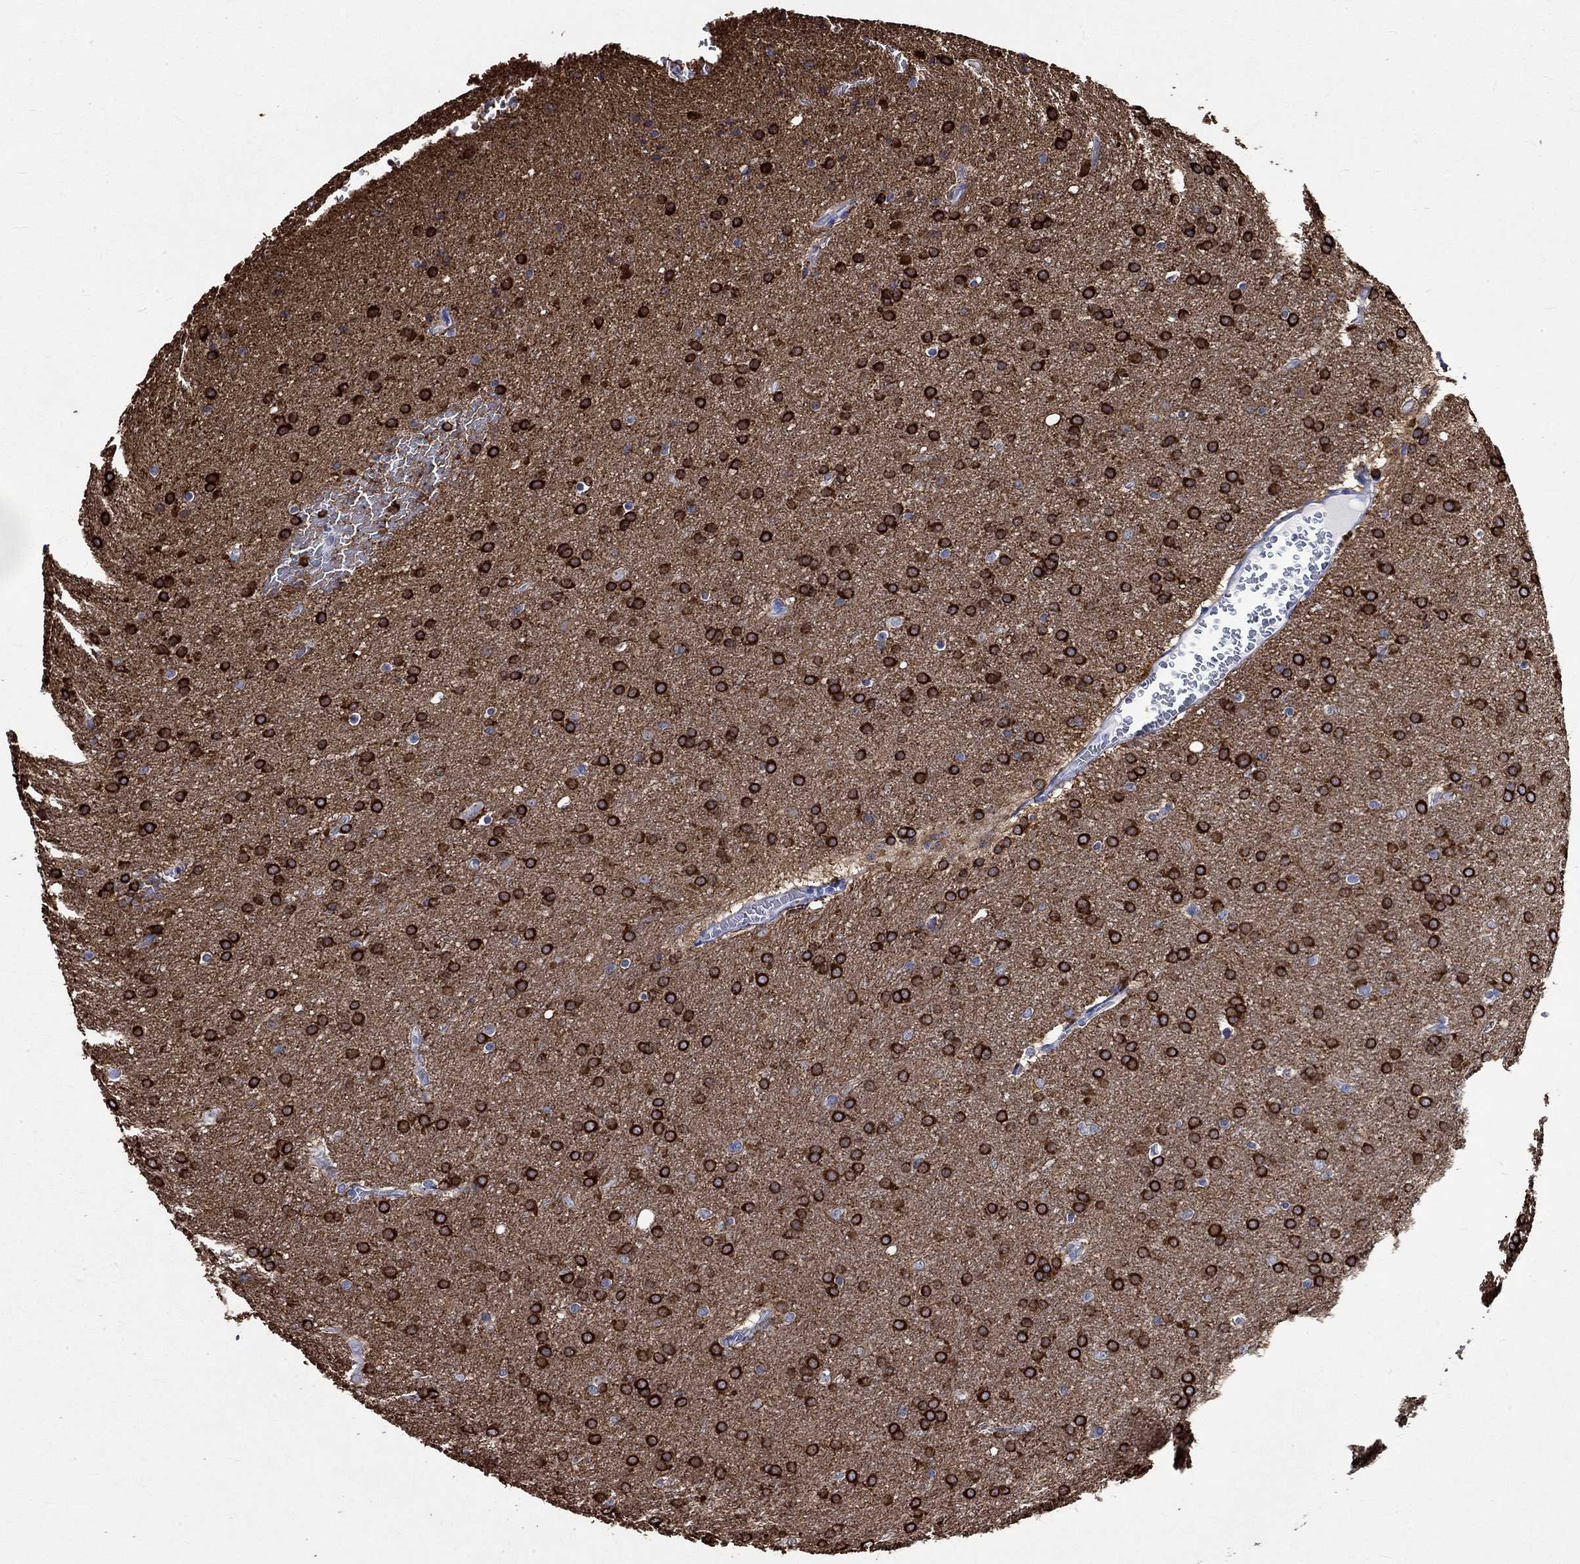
{"staining": {"intensity": "strong", "quantity": ">75%", "location": "cytoplasmic/membranous"}, "tissue": "glioma", "cell_type": "Tumor cells", "image_type": "cancer", "snomed": [{"axis": "morphology", "description": "Glioma, malignant, Low grade"}, {"axis": "topography", "description": "Brain"}], "caption": "High-power microscopy captured an immunohistochemistry image of malignant low-grade glioma, revealing strong cytoplasmic/membranous staining in about >75% of tumor cells. Immunohistochemistry (ihc) stains the protein in brown and the nuclei are stained blue.", "gene": "CRYAB", "patient": {"sex": "female", "age": 32}}